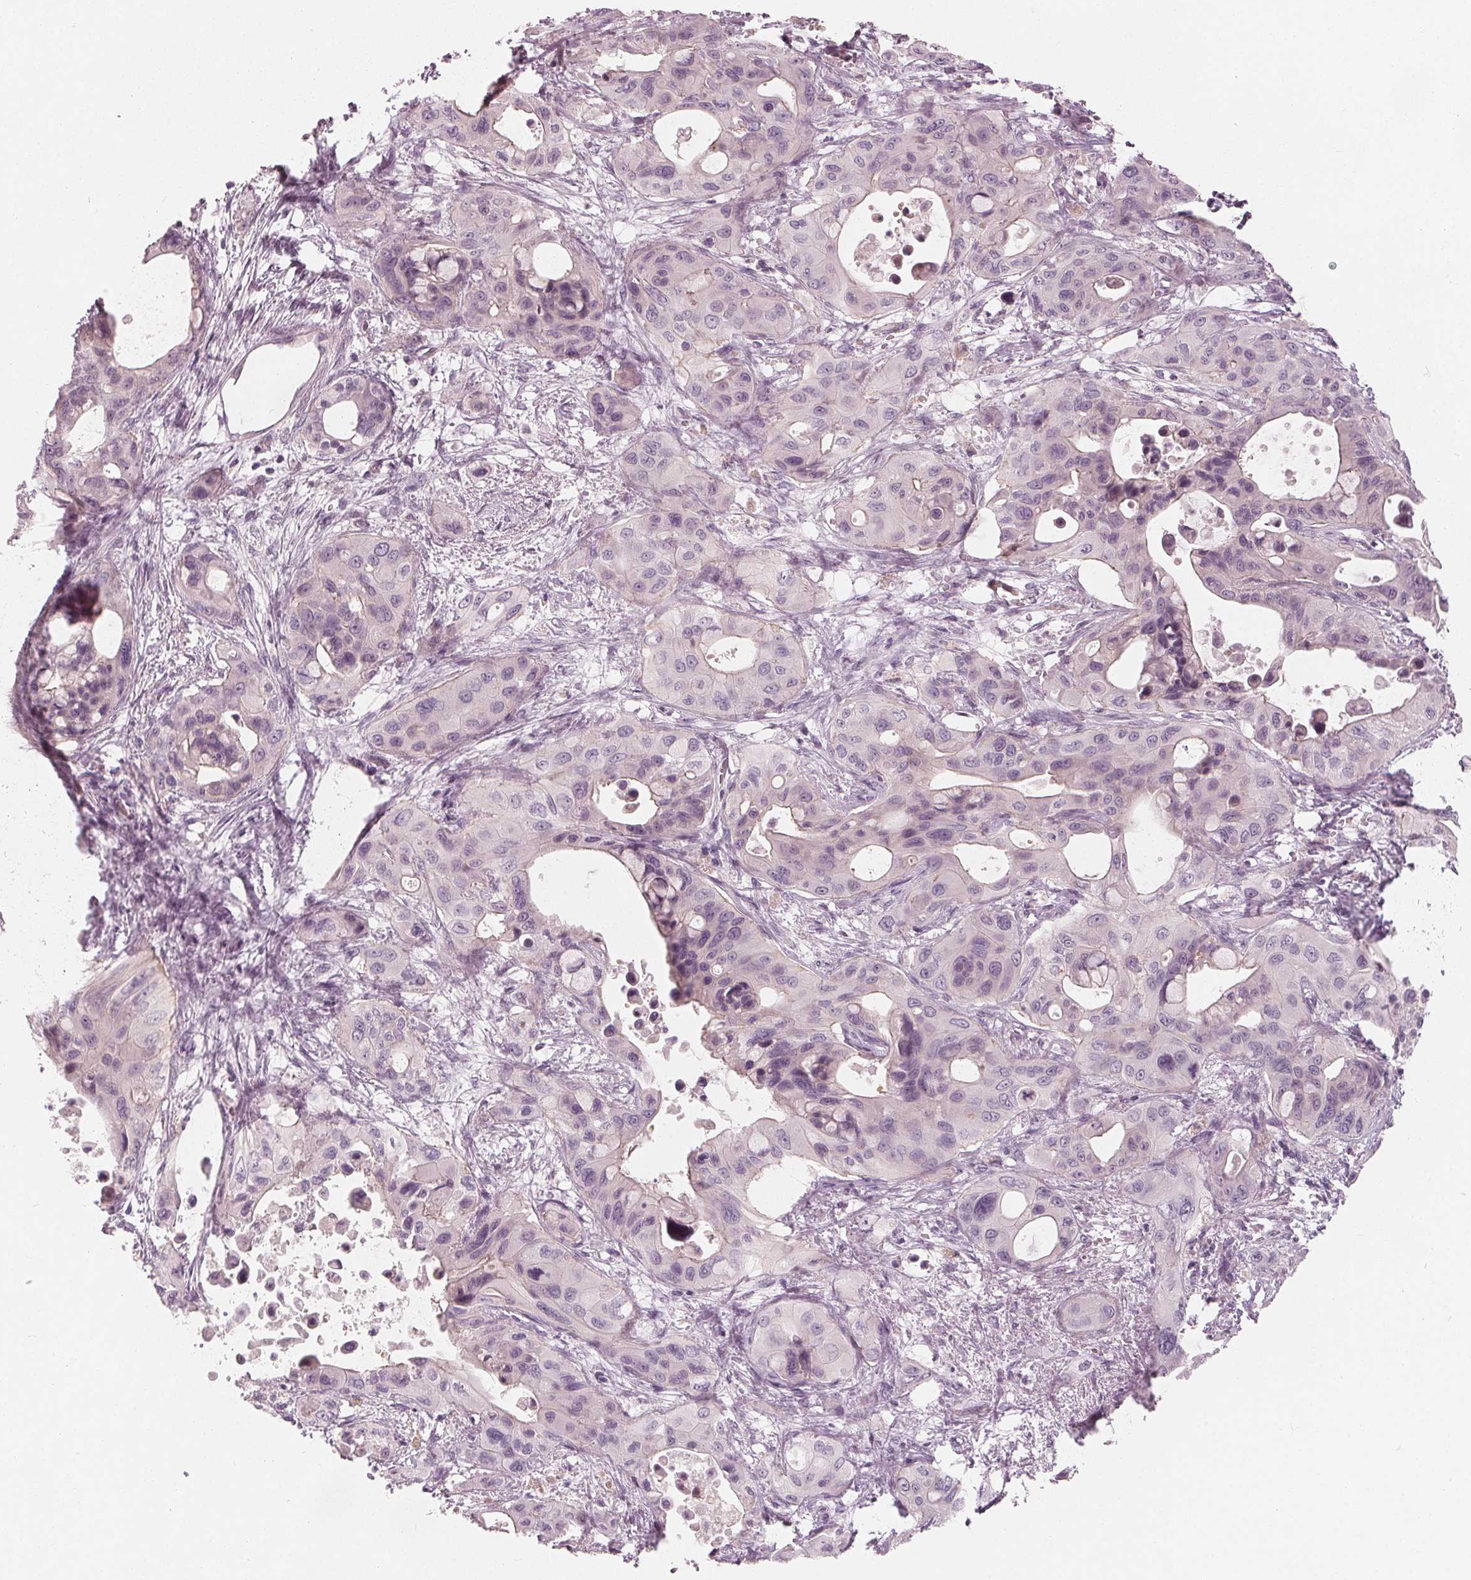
{"staining": {"intensity": "negative", "quantity": "none", "location": "none"}, "tissue": "pancreatic cancer", "cell_type": "Tumor cells", "image_type": "cancer", "snomed": [{"axis": "morphology", "description": "Adenocarcinoma, NOS"}, {"axis": "topography", "description": "Pancreas"}], "caption": "High power microscopy photomicrograph of an IHC micrograph of pancreatic cancer (adenocarcinoma), revealing no significant positivity in tumor cells.", "gene": "SAT2", "patient": {"sex": "male", "age": 71}}